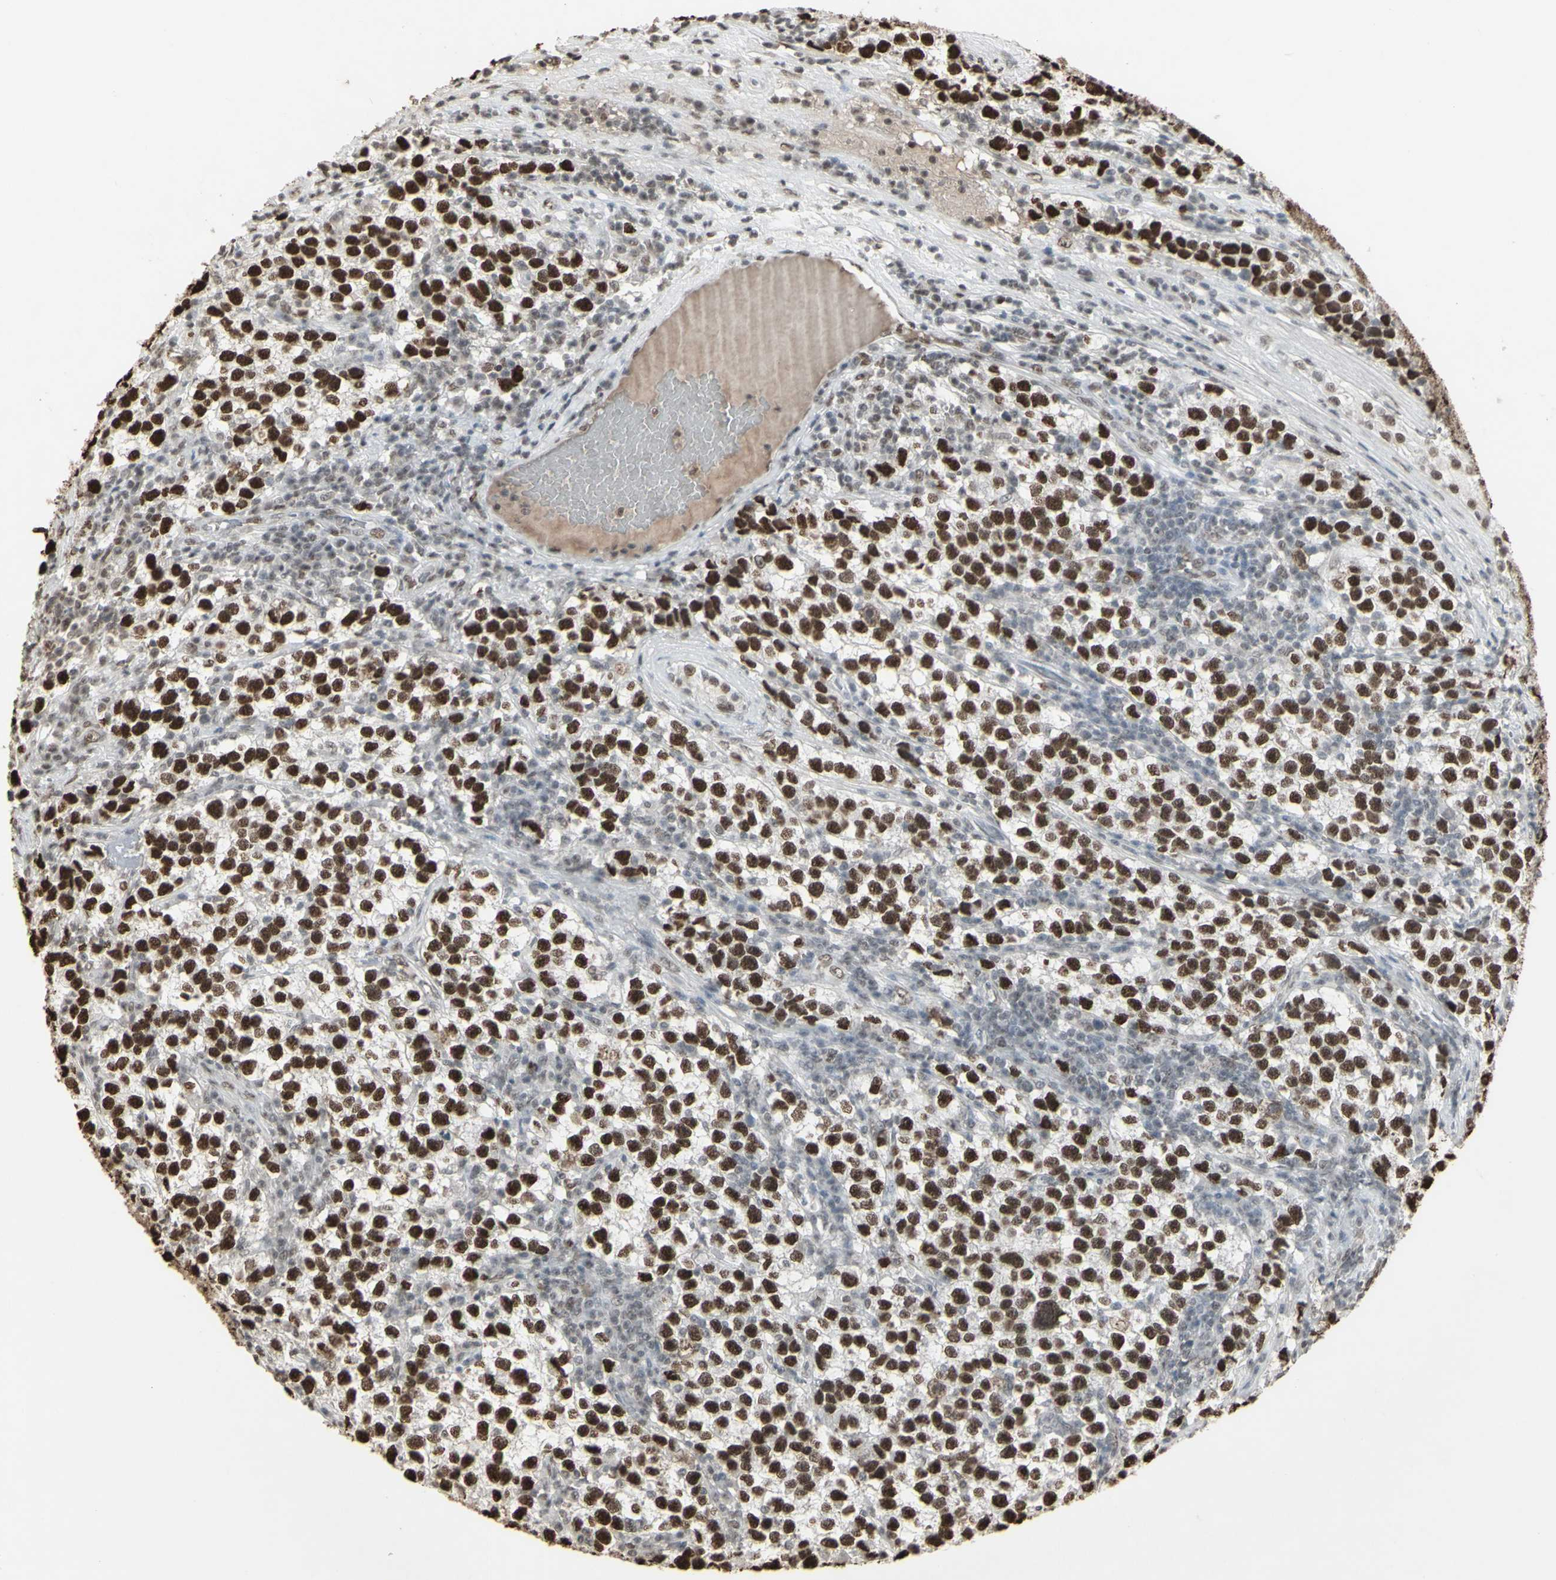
{"staining": {"intensity": "strong", "quantity": ">75%", "location": "nuclear"}, "tissue": "testis cancer", "cell_type": "Tumor cells", "image_type": "cancer", "snomed": [{"axis": "morphology", "description": "Seminoma, NOS"}, {"axis": "topography", "description": "Testis"}], "caption": "Seminoma (testis) tissue displays strong nuclear staining in about >75% of tumor cells, visualized by immunohistochemistry.", "gene": "TRIM28", "patient": {"sex": "male", "age": 22}}